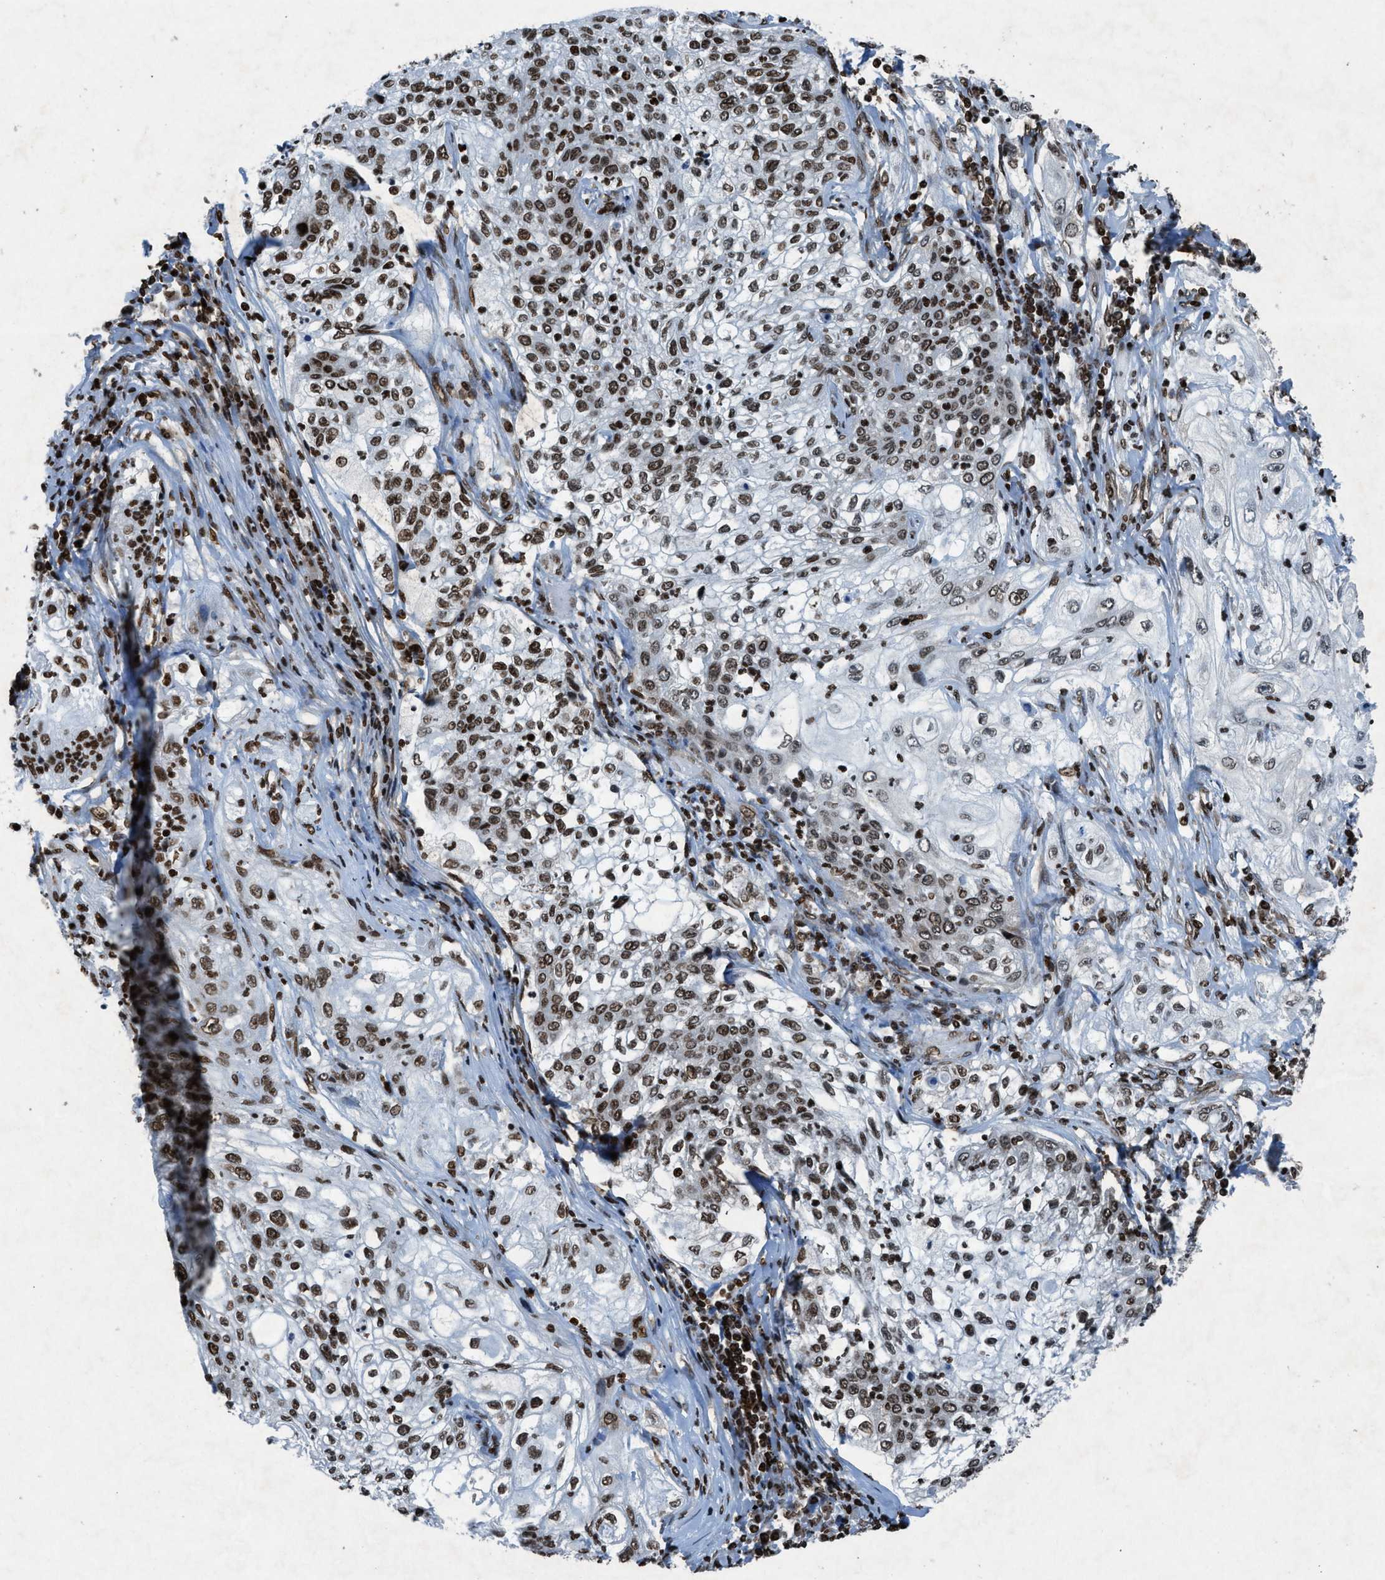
{"staining": {"intensity": "moderate", "quantity": "25%-75%", "location": "nuclear"}, "tissue": "lung cancer", "cell_type": "Tumor cells", "image_type": "cancer", "snomed": [{"axis": "morphology", "description": "Inflammation, NOS"}, {"axis": "morphology", "description": "Squamous cell carcinoma, NOS"}, {"axis": "topography", "description": "Lymph node"}, {"axis": "topography", "description": "Soft tissue"}, {"axis": "topography", "description": "Lung"}], "caption": "The micrograph demonstrates staining of squamous cell carcinoma (lung), revealing moderate nuclear protein positivity (brown color) within tumor cells. (brown staining indicates protein expression, while blue staining denotes nuclei).", "gene": "NXF1", "patient": {"sex": "male", "age": 66}}